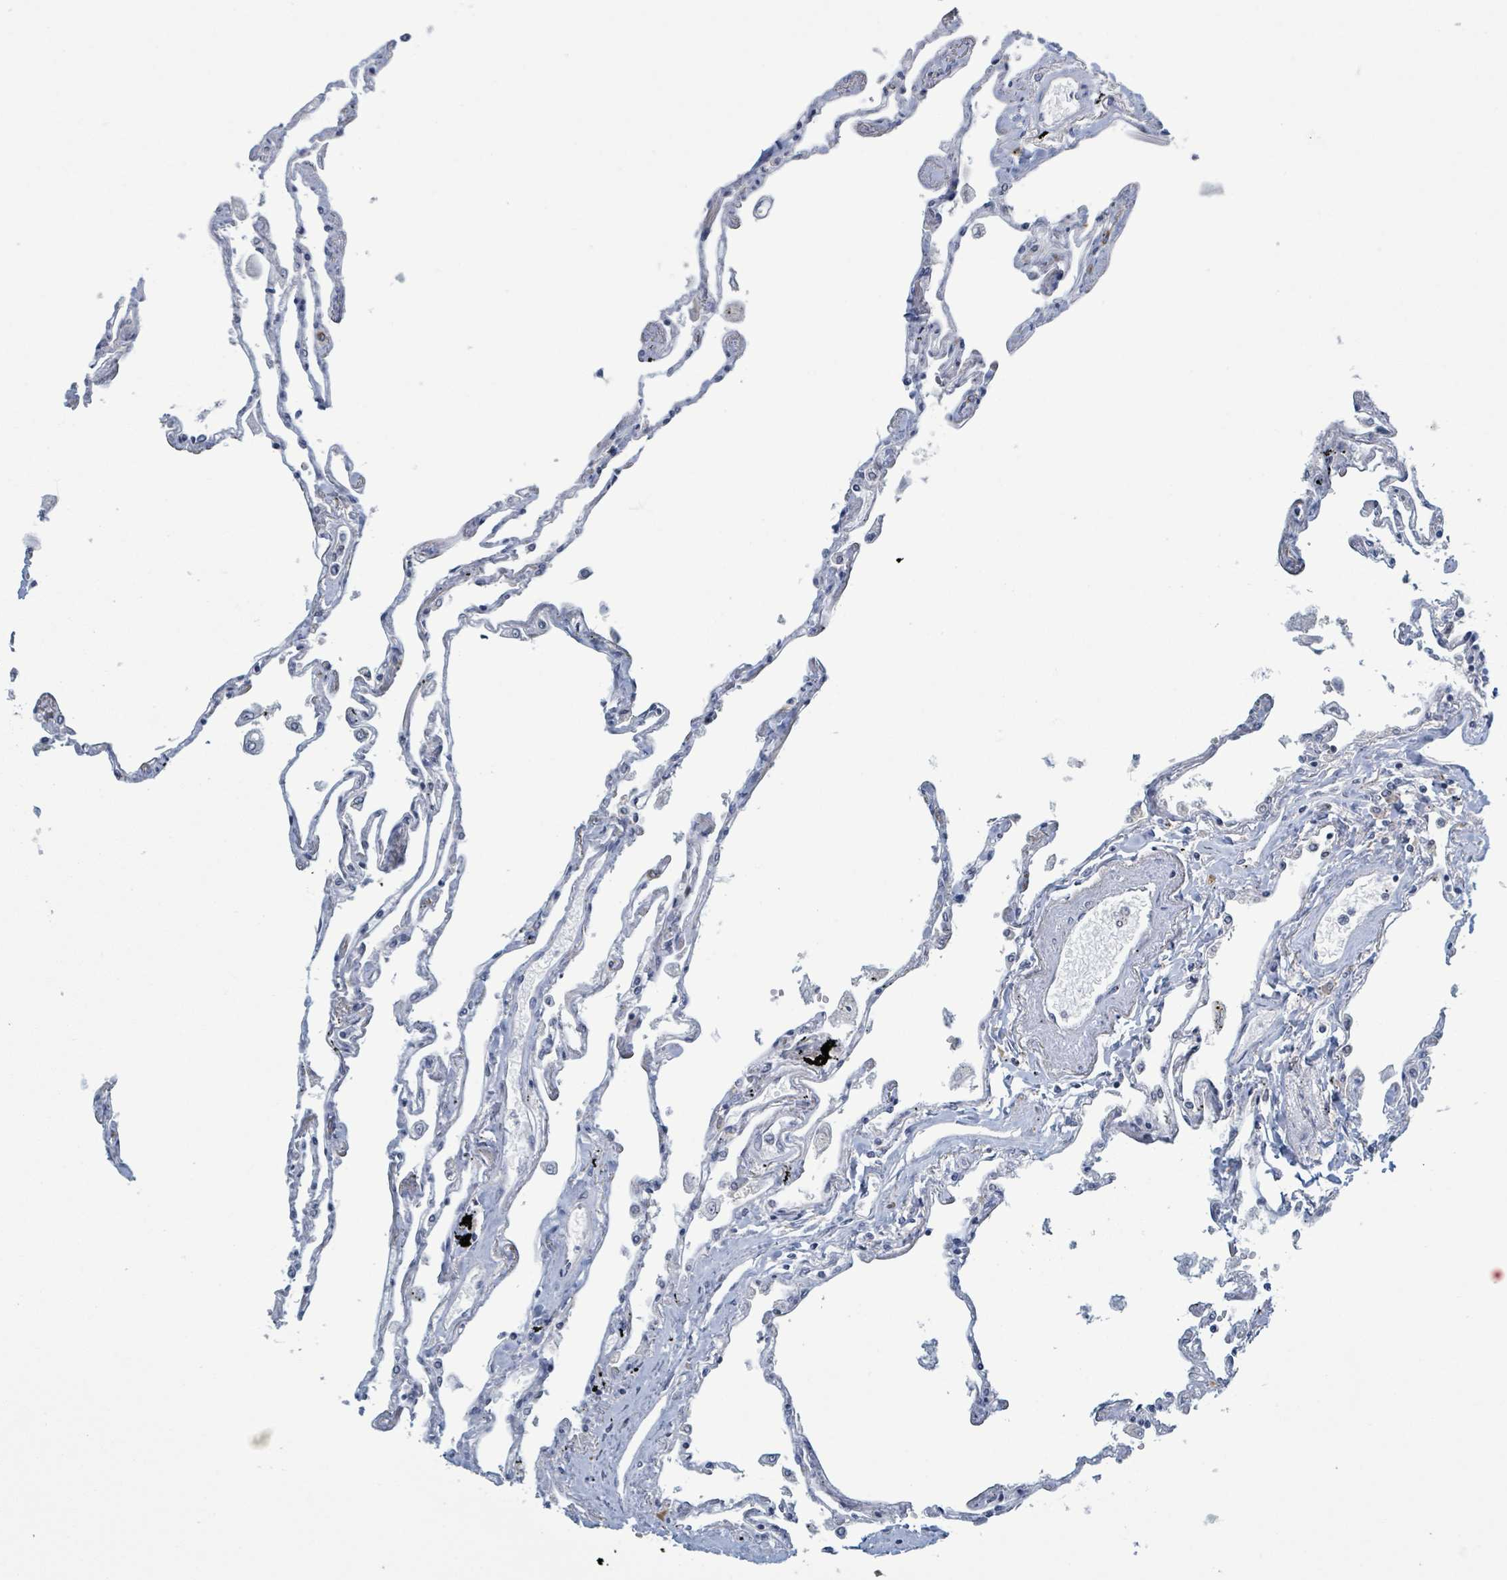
{"staining": {"intensity": "weak", "quantity": "<25%", "location": "cytoplasmic/membranous"}, "tissue": "lung", "cell_type": "Alveolar cells", "image_type": "normal", "snomed": [{"axis": "morphology", "description": "Normal tissue, NOS"}, {"axis": "topography", "description": "Lung"}], "caption": "Lung was stained to show a protein in brown. There is no significant positivity in alveolar cells. (Stains: DAB (3,3'-diaminobenzidine) immunohistochemistry (IHC) with hematoxylin counter stain, Microscopy: brightfield microscopy at high magnification).", "gene": "RPL32", "patient": {"sex": "female", "age": 67}}